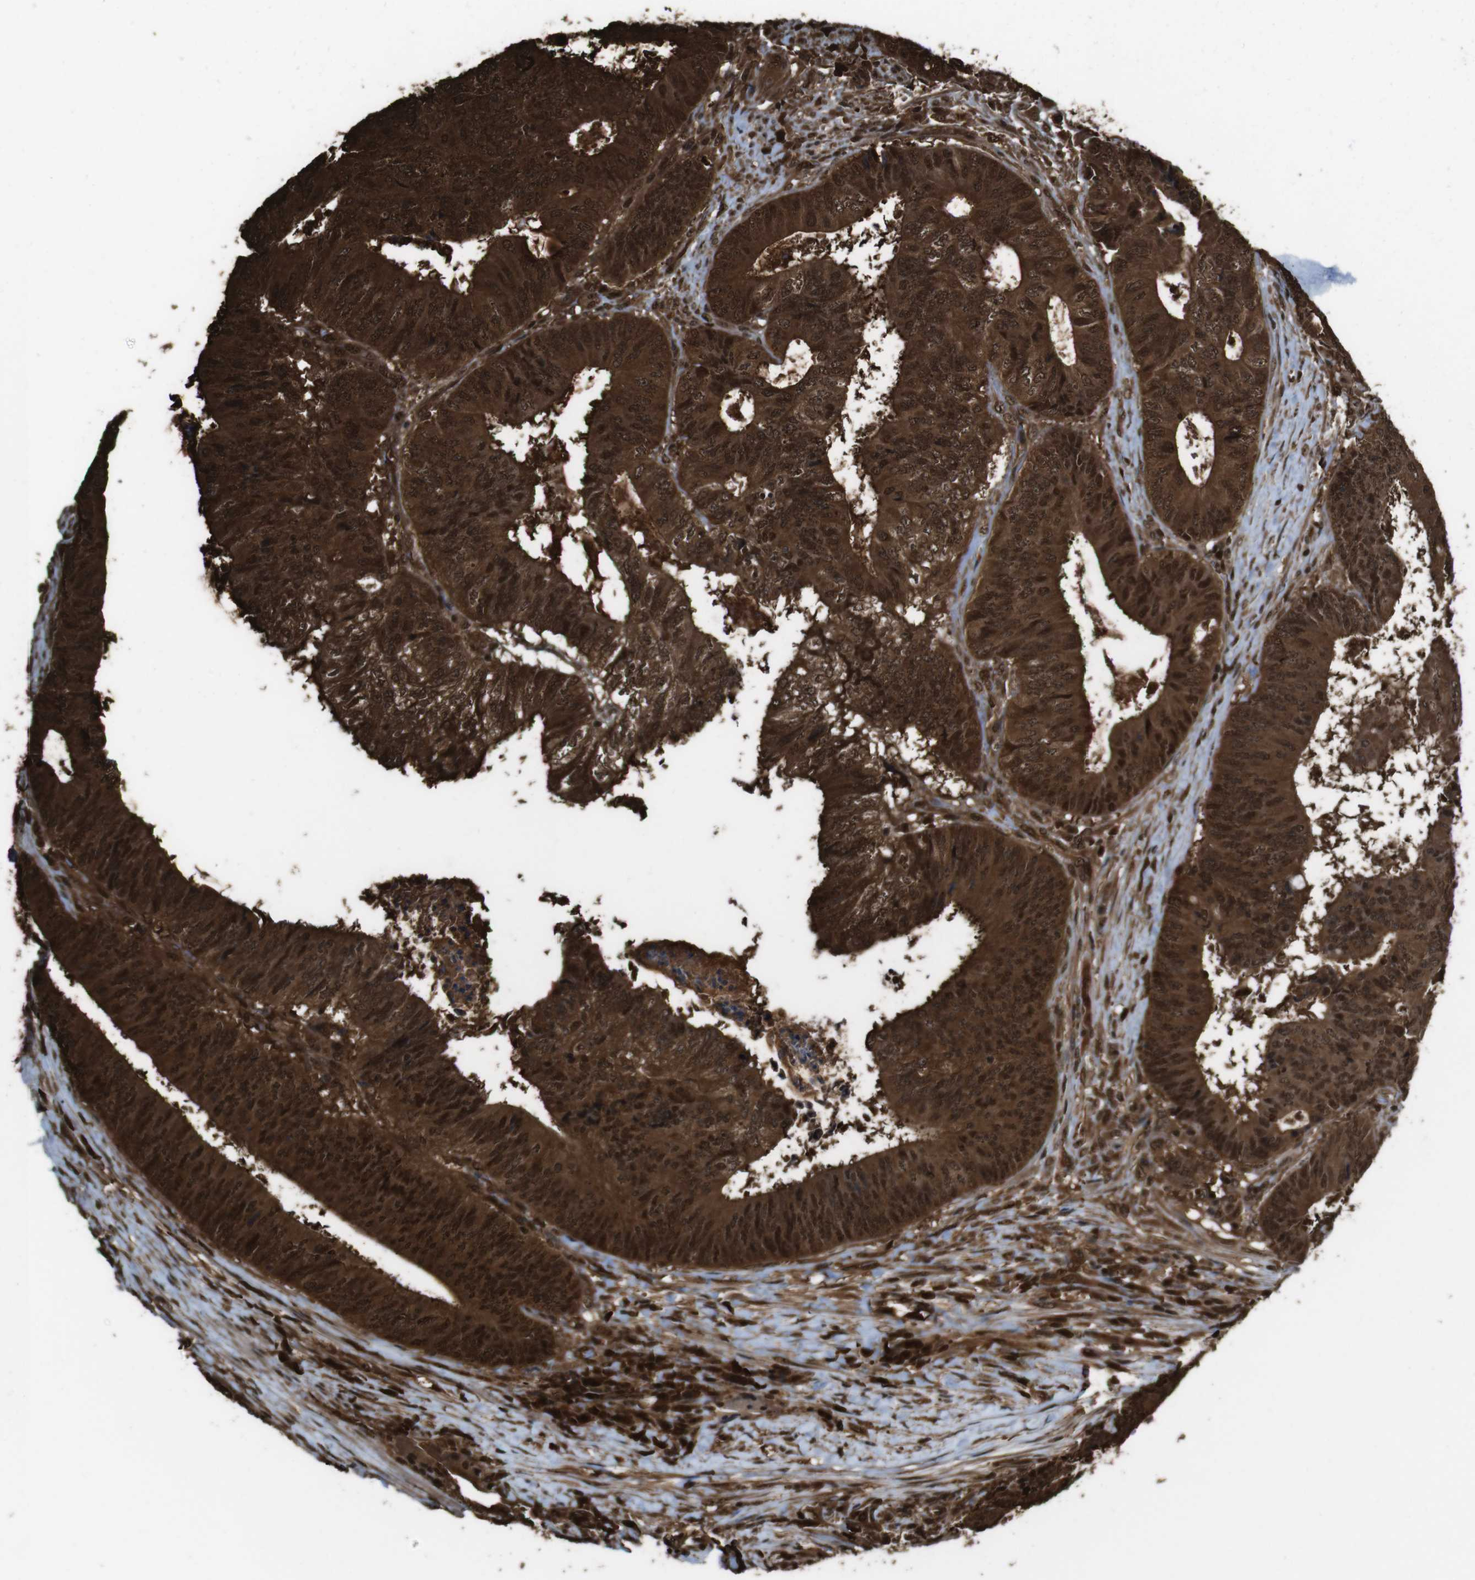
{"staining": {"intensity": "strong", "quantity": ">75%", "location": "cytoplasmic/membranous,nuclear"}, "tissue": "colorectal cancer", "cell_type": "Tumor cells", "image_type": "cancer", "snomed": [{"axis": "morphology", "description": "Adenocarcinoma, NOS"}, {"axis": "topography", "description": "Rectum"}], "caption": "Adenocarcinoma (colorectal) stained with DAB immunohistochemistry (IHC) displays high levels of strong cytoplasmic/membranous and nuclear staining in approximately >75% of tumor cells. (brown staining indicates protein expression, while blue staining denotes nuclei).", "gene": "VCP", "patient": {"sex": "male", "age": 72}}